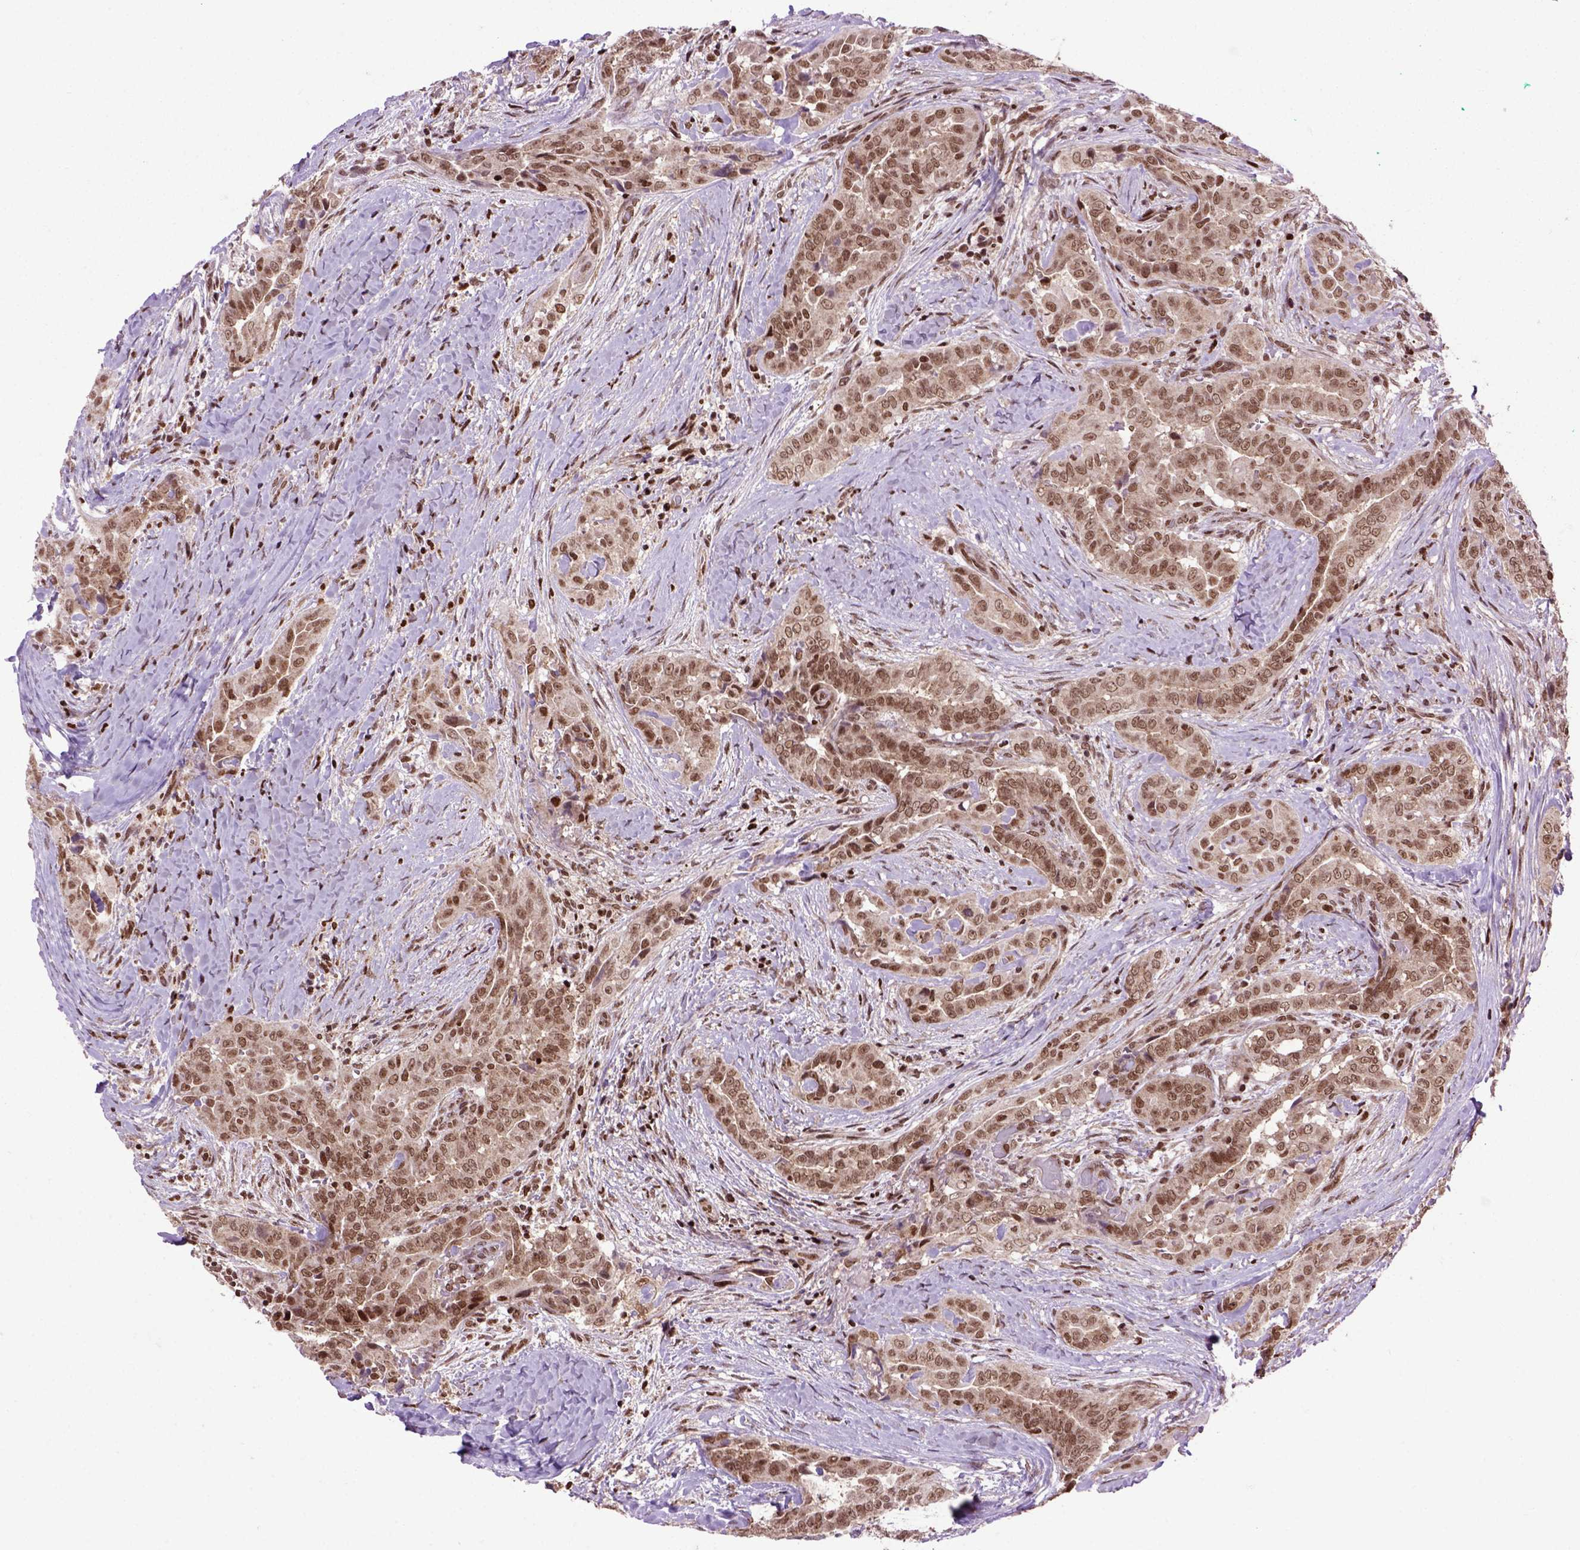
{"staining": {"intensity": "moderate", "quantity": ">75%", "location": "cytoplasmic/membranous,nuclear"}, "tissue": "thyroid cancer", "cell_type": "Tumor cells", "image_type": "cancer", "snomed": [{"axis": "morphology", "description": "Papillary adenocarcinoma, NOS"}, {"axis": "morphology", "description": "Papillary adenoma metastatic"}, {"axis": "topography", "description": "Thyroid gland"}], "caption": "High-magnification brightfield microscopy of papillary adenoma metastatic (thyroid) stained with DAB (brown) and counterstained with hematoxylin (blue). tumor cells exhibit moderate cytoplasmic/membranous and nuclear expression is present in about>75% of cells.", "gene": "CELF1", "patient": {"sex": "female", "age": 50}}